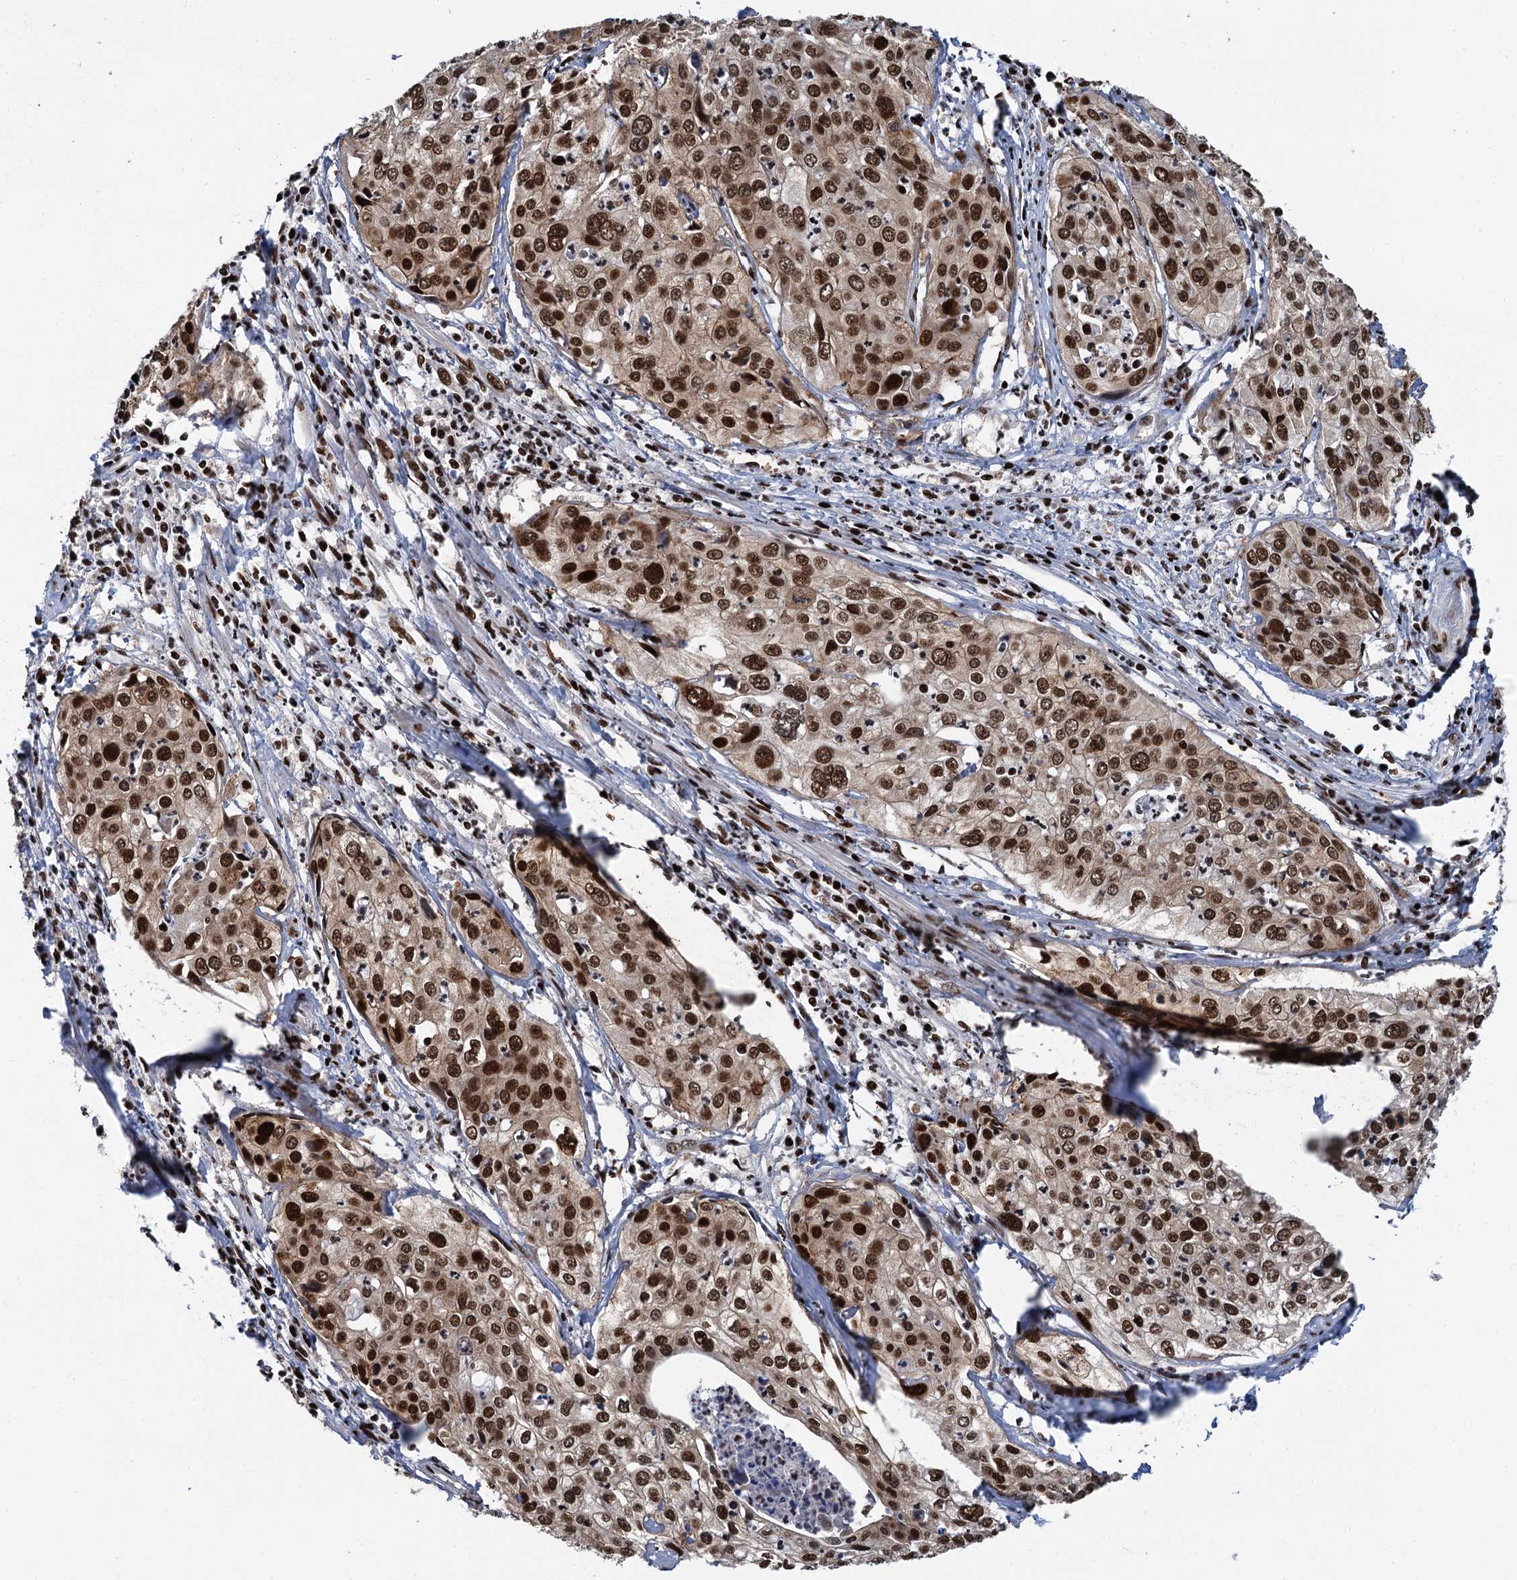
{"staining": {"intensity": "strong", "quantity": ">75%", "location": "nuclear"}, "tissue": "cervical cancer", "cell_type": "Tumor cells", "image_type": "cancer", "snomed": [{"axis": "morphology", "description": "Squamous cell carcinoma, NOS"}, {"axis": "topography", "description": "Cervix"}], "caption": "This micrograph demonstrates immunohistochemistry staining of cervical cancer (squamous cell carcinoma), with high strong nuclear positivity in approximately >75% of tumor cells.", "gene": "PPP4R1", "patient": {"sex": "female", "age": 31}}